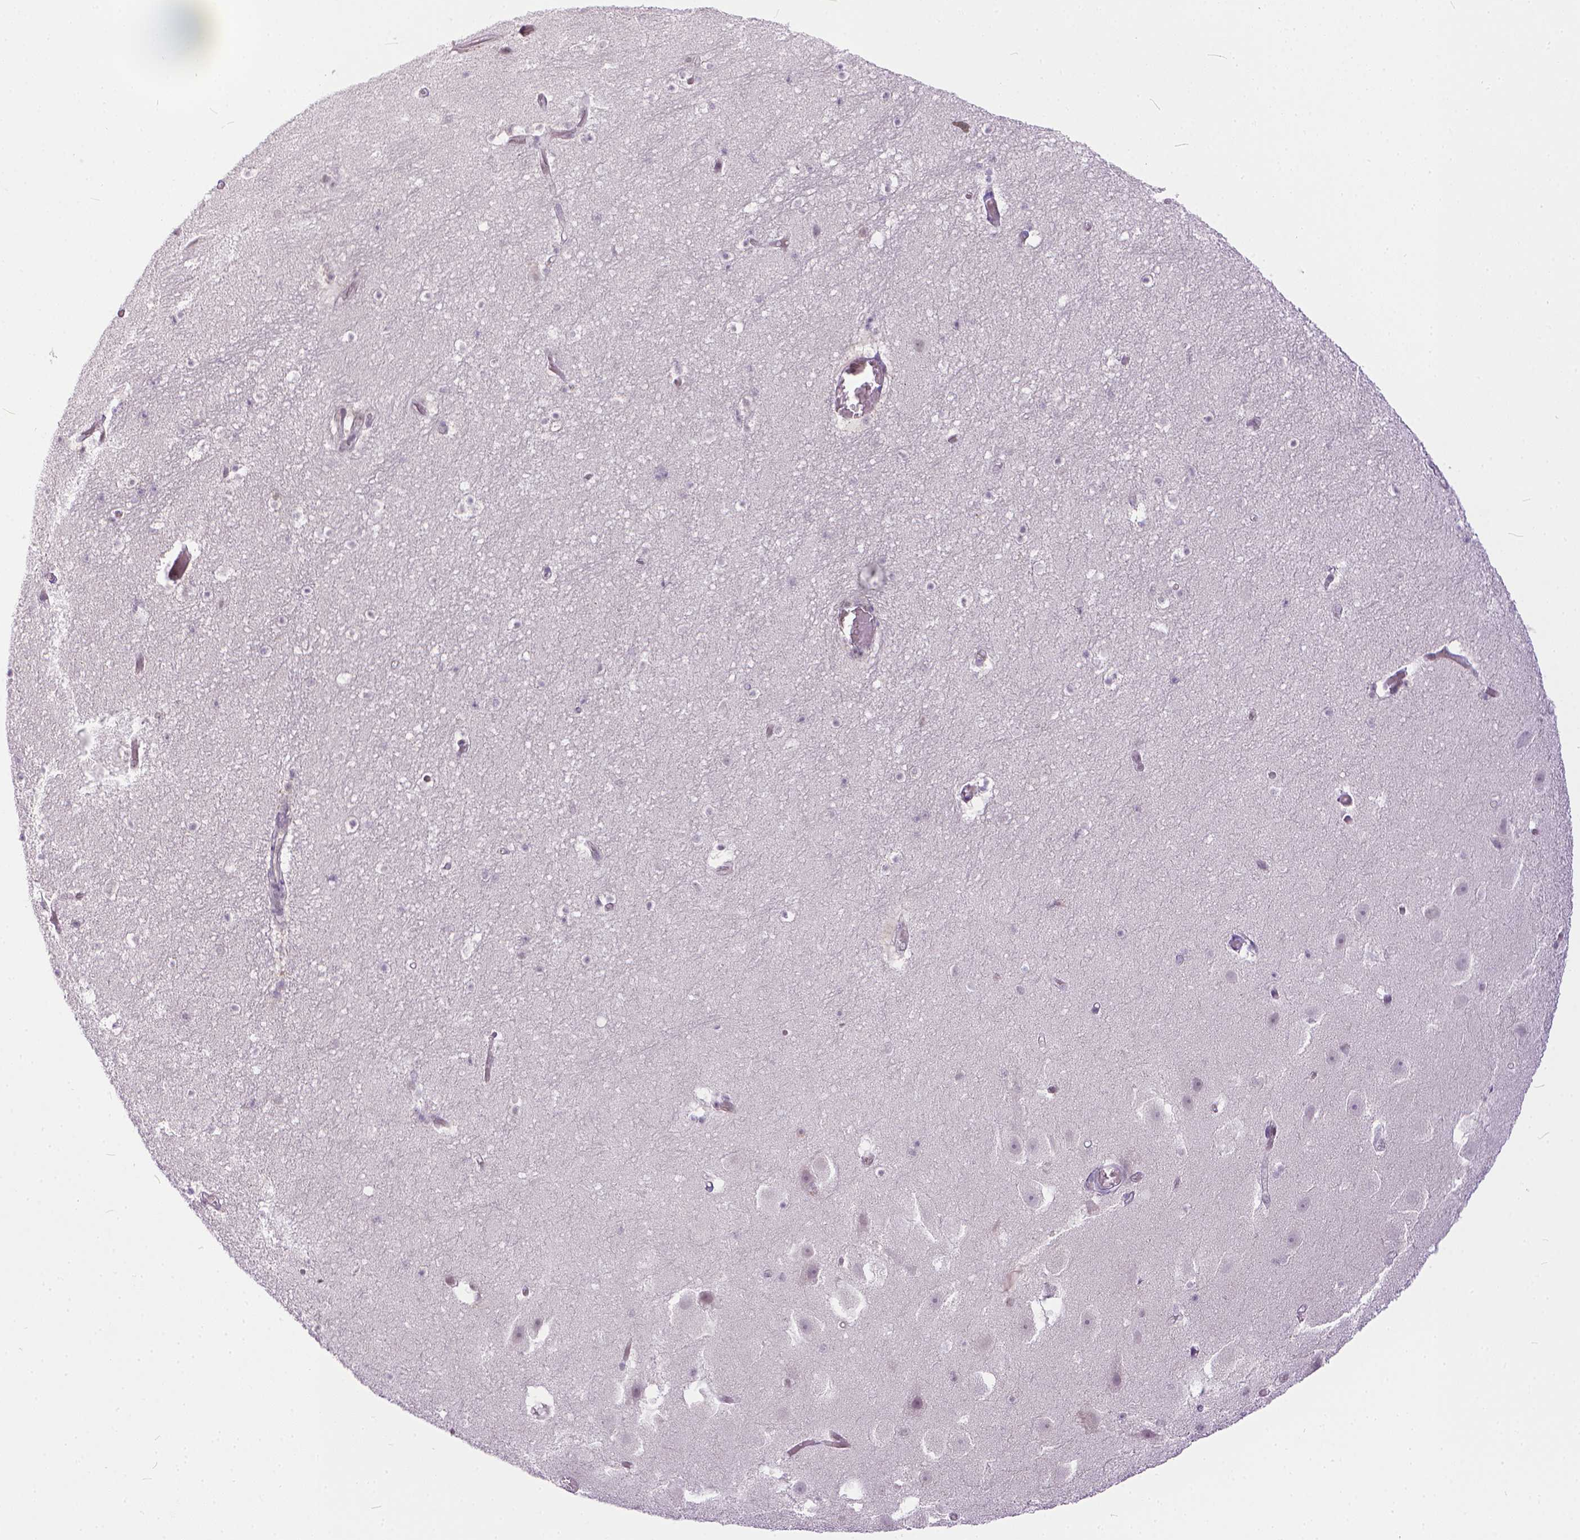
{"staining": {"intensity": "negative", "quantity": "none", "location": "none"}, "tissue": "hippocampus", "cell_type": "Glial cells", "image_type": "normal", "snomed": [{"axis": "morphology", "description": "Normal tissue, NOS"}, {"axis": "topography", "description": "Hippocampus"}], "caption": "IHC micrograph of benign hippocampus: human hippocampus stained with DAB demonstrates no significant protein staining in glial cells.", "gene": "ERCC1", "patient": {"sex": "male", "age": 26}}